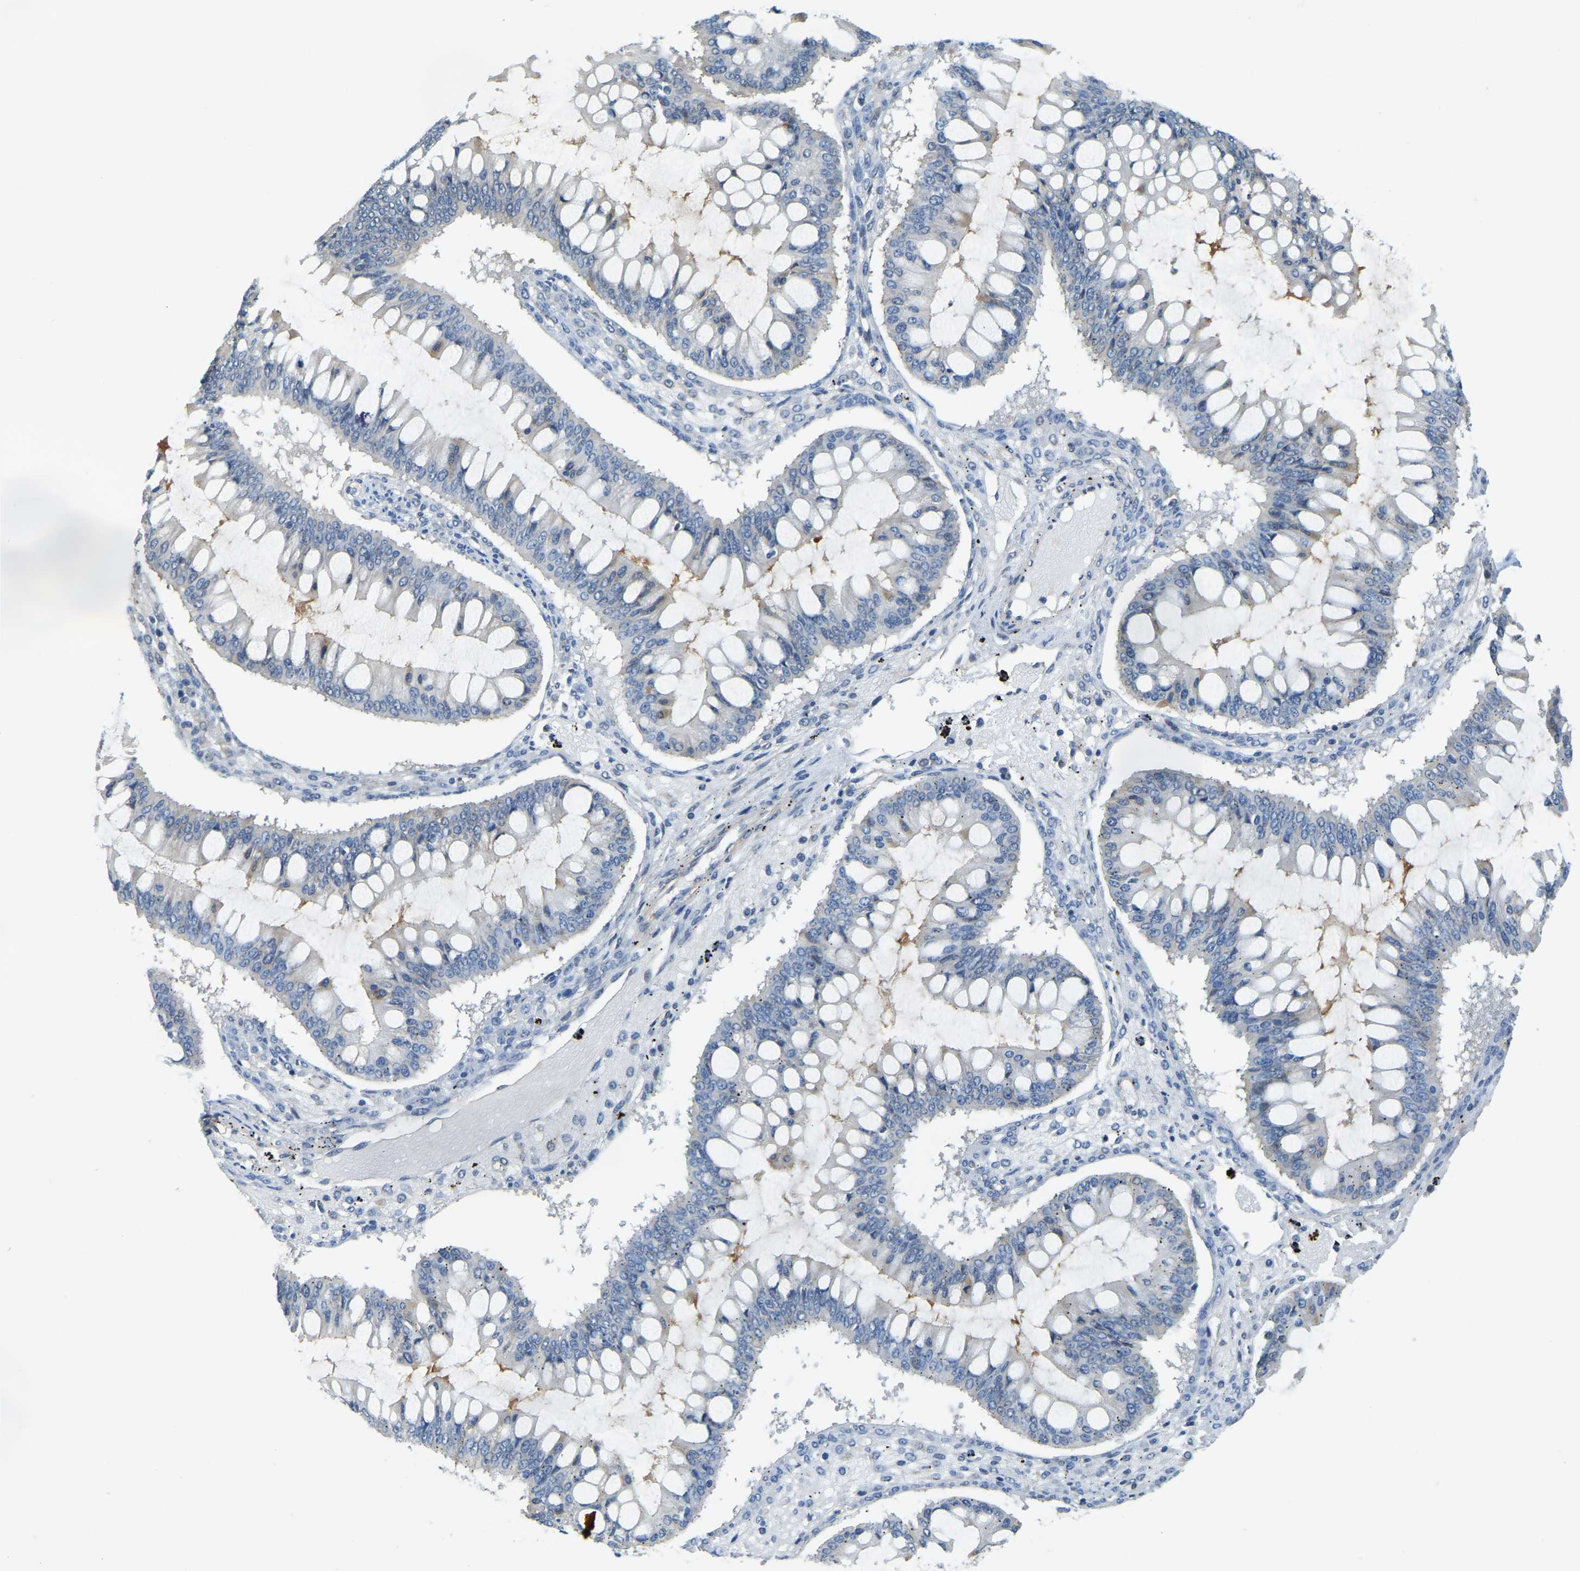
{"staining": {"intensity": "negative", "quantity": "none", "location": "none"}, "tissue": "ovarian cancer", "cell_type": "Tumor cells", "image_type": "cancer", "snomed": [{"axis": "morphology", "description": "Cystadenocarcinoma, mucinous, NOS"}, {"axis": "topography", "description": "Ovary"}], "caption": "Tumor cells are negative for protein expression in human ovarian cancer (mucinous cystadenocarcinoma). (IHC, brightfield microscopy, high magnification).", "gene": "AHNAK", "patient": {"sex": "female", "age": 73}}